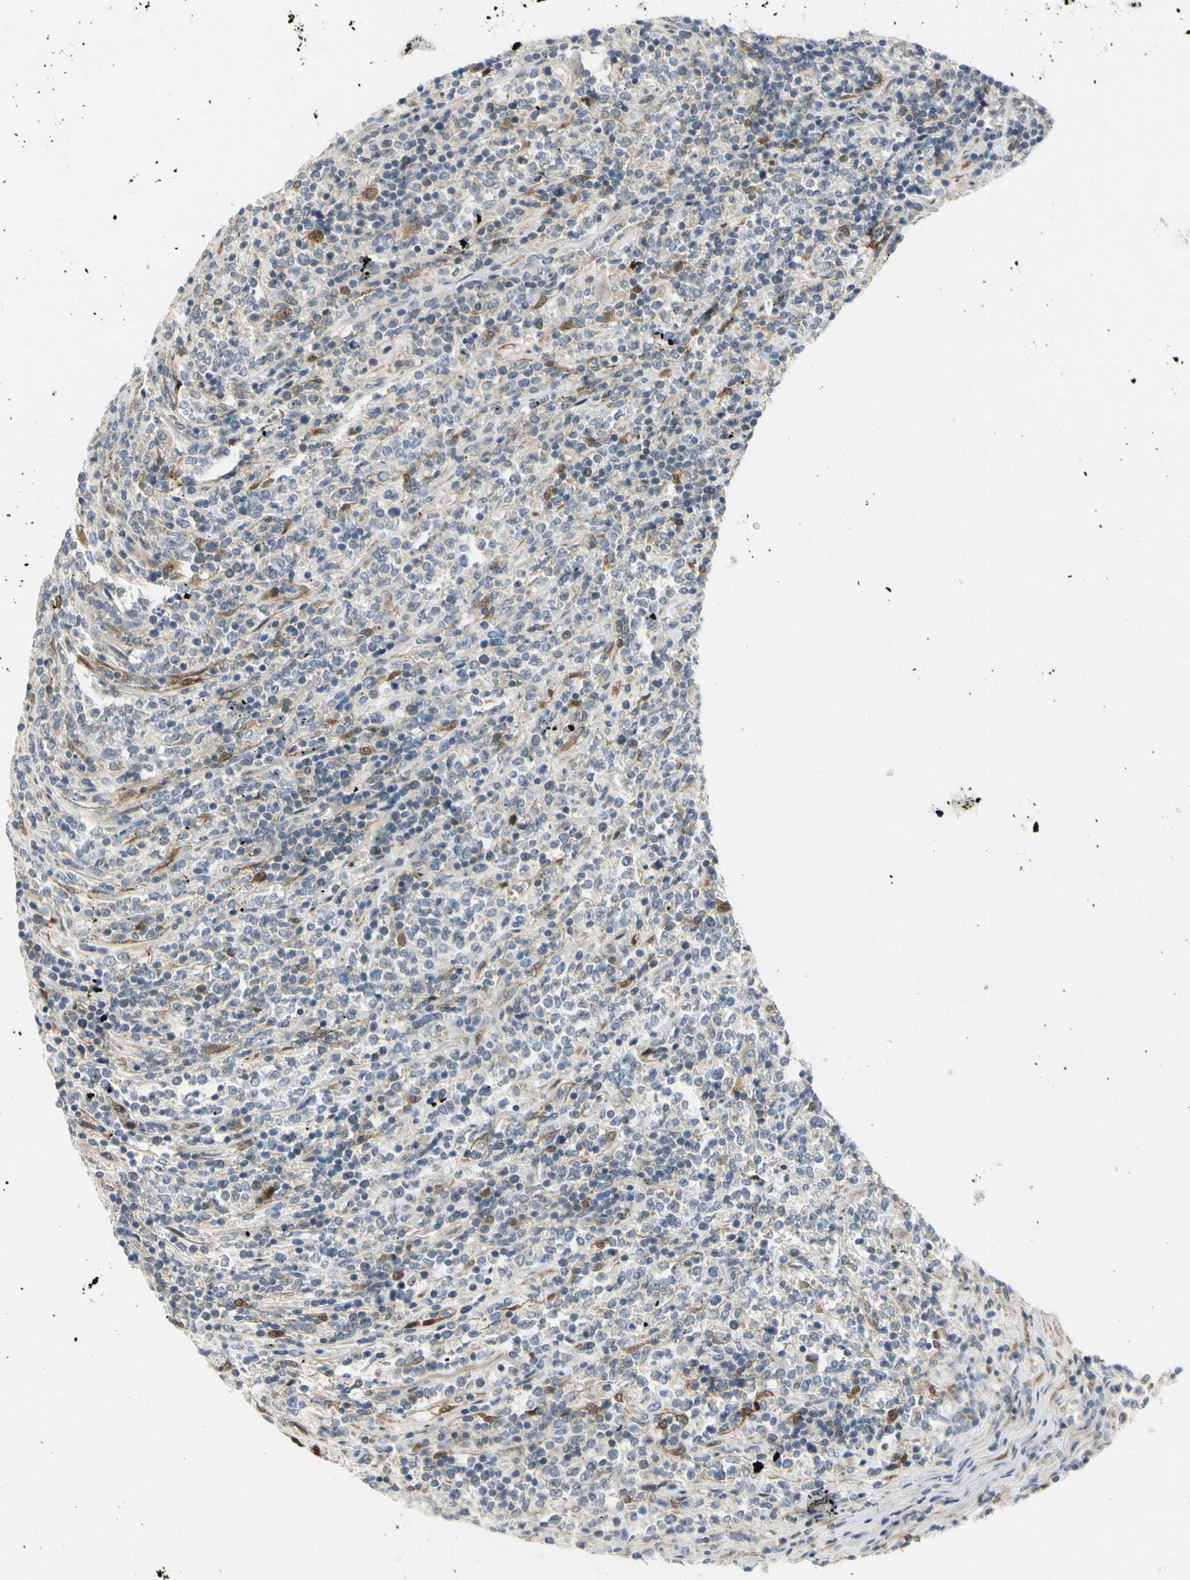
{"staining": {"intensity": "weak", "quantity": "<25%", "location": "nuclear"}, "tissue": "lymphoma", "cell_type": "Tumor cells", "image_type": "cancer", "snomed": [{"axis": "morphology", "description": "Malignant lymphoma, non-Hodgkin's type, High grade"}, {"axis": "topography", "description": "Soft tissue"}], "caption": "IHC histopathology image of neoplastic tissue: lymphoma stained with DAB displays no significant protein staining in tumor cells.", "gene": "FHL2", "patient": {"sex": "male", "age": 18}}